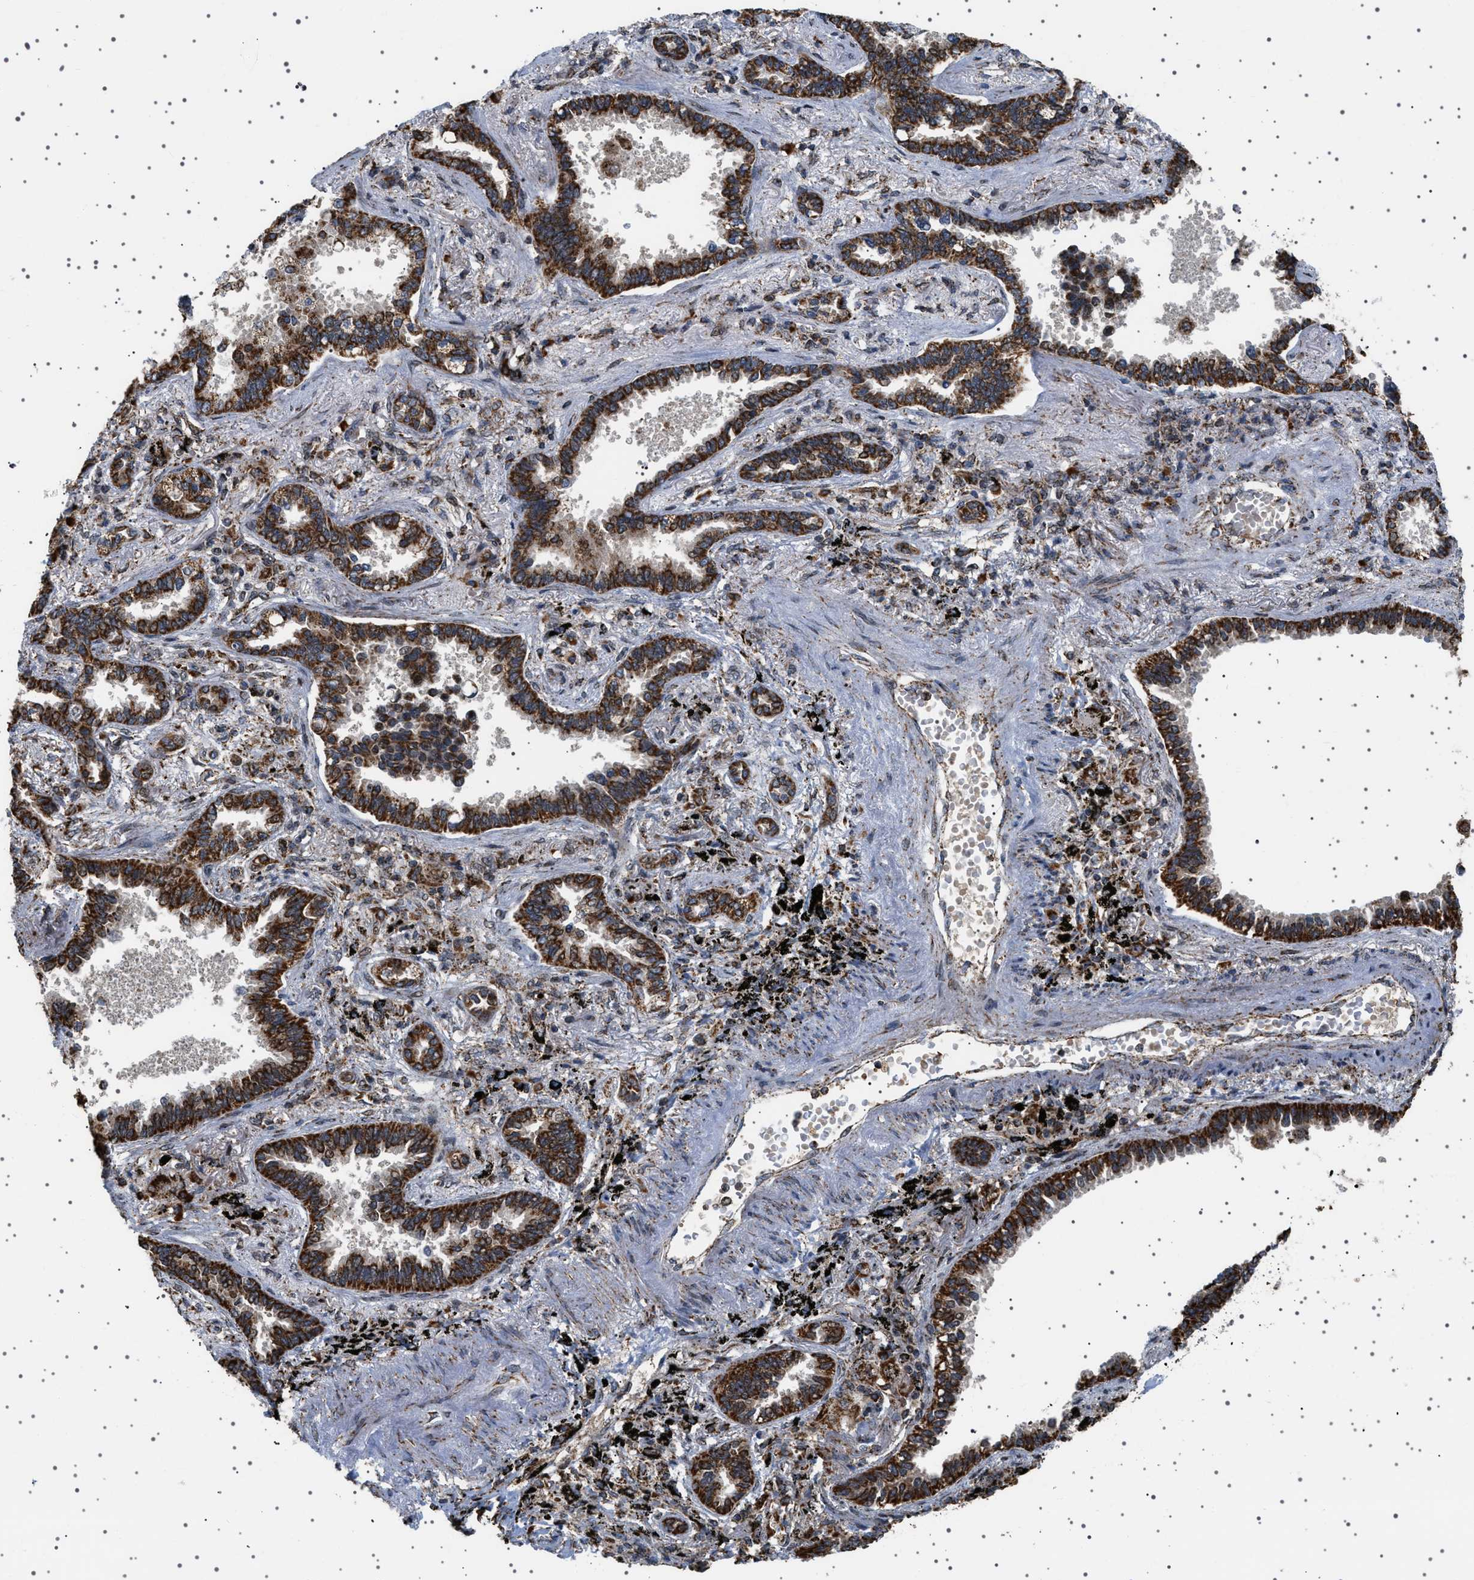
{"staining": {"intensity": "strong", "quantity": ">75%", "location": "cytoplasmic/membranous"}, "tissue": "lung cancer", "cell_type": "Tumor cells", "image_type": "cancer", "snomed": [{"axis": "morphology", "description": "Normal tissue, NOS"}, {"axis": "morphology", "description": "Adenocarcinoma, NOS"}, {"axis": "topography", "description": "Lung"}], "caption": "A brown stain highlights strong cytoplasmic/membranous expression of a protein in lung adenocarcinoma tumor cells.", "gene": "MELK", "patient": {"sex": "male", "age": 59}}